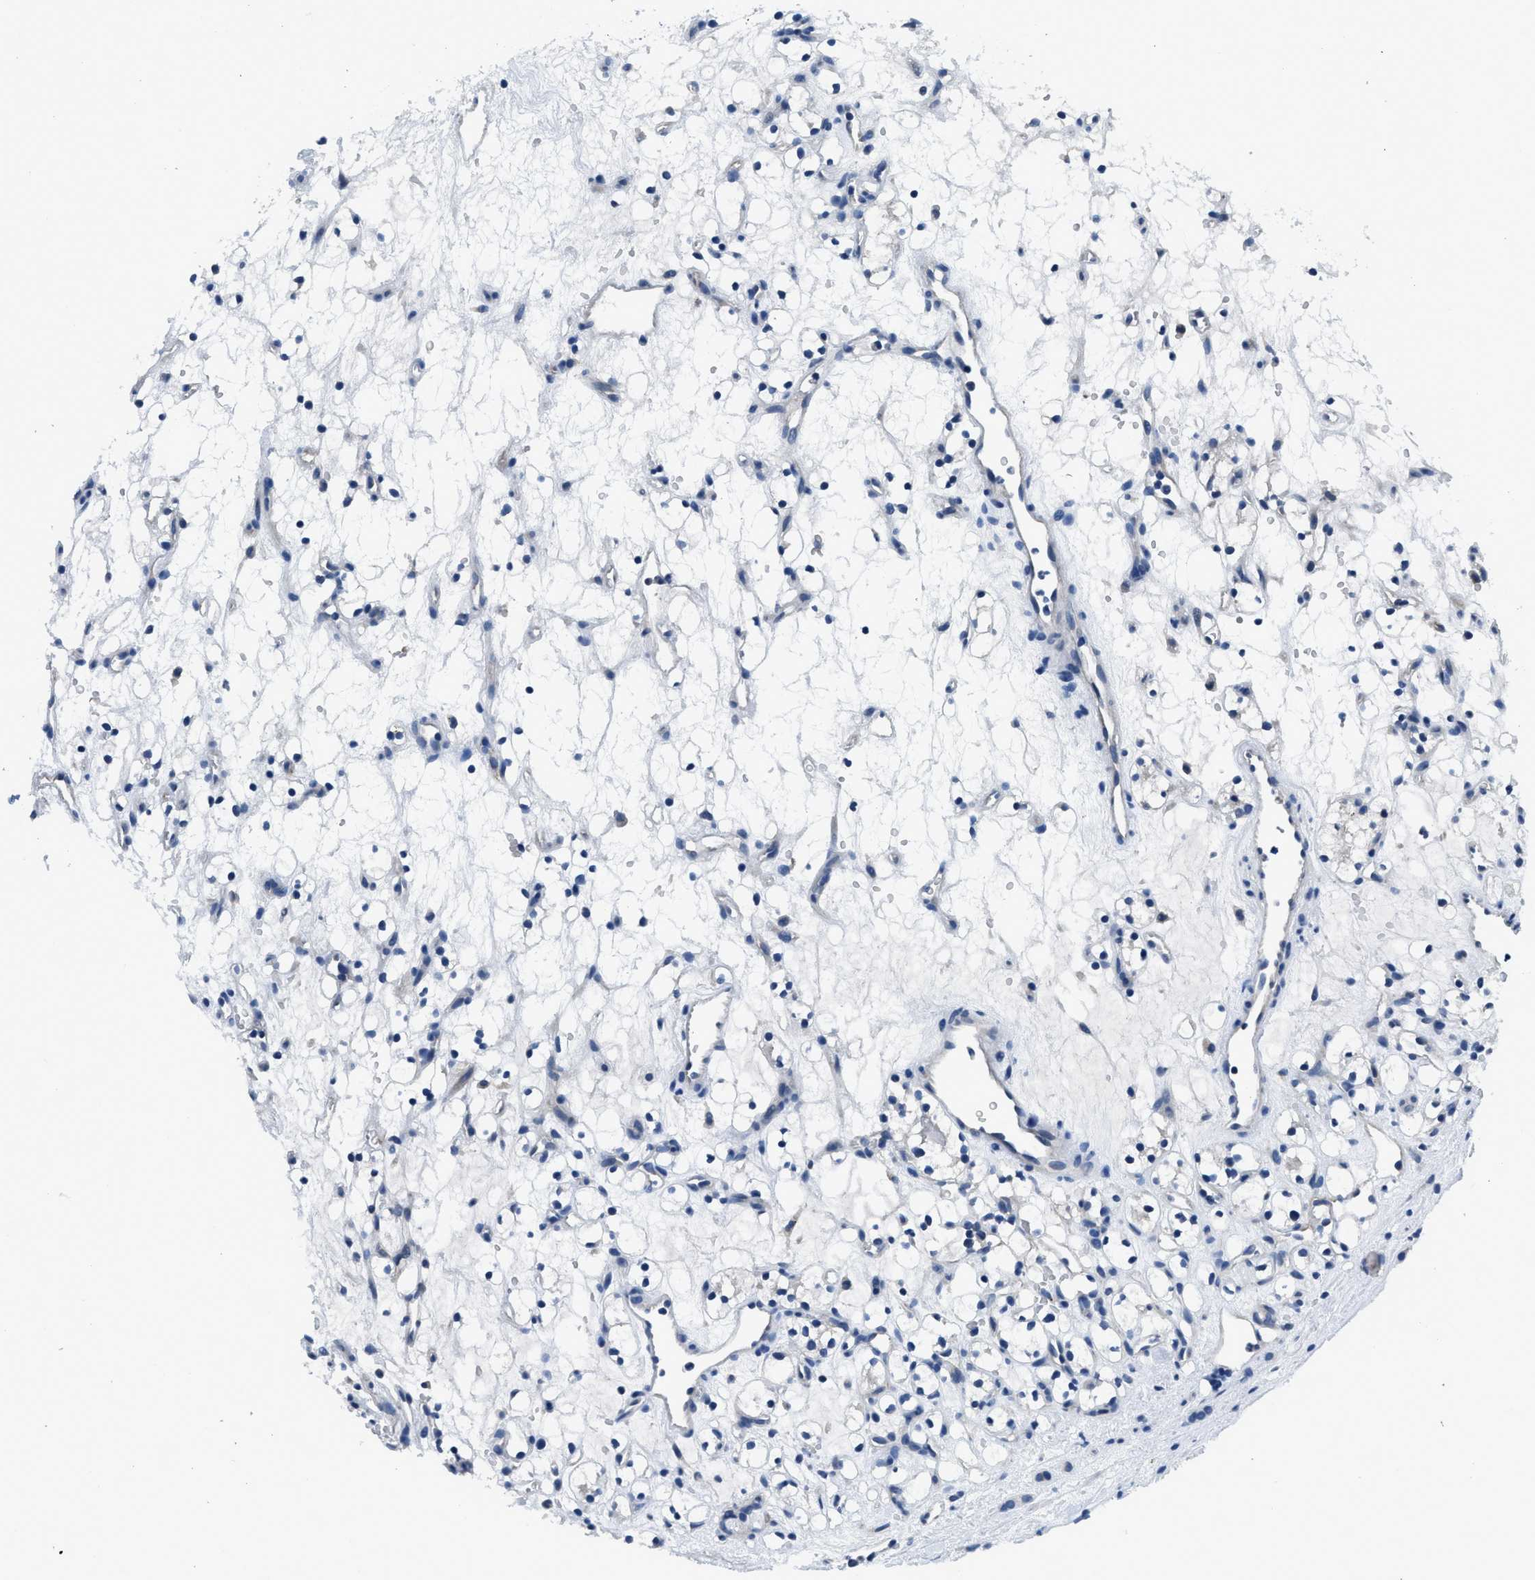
{"staining": {"intensity": "negative", "quantity": "none", "location": "none"}, "tissue": "renal cancer", "cell_type": "Tumor cells", "image_type": "cancer", "snomed": [{"axis": "morphology", "description": "Adenocarcinoma, NOS"}, {"axis": "topography", "description": "Kidney"}], "caption": "An image of renal cancer stained for a protein displays no brown staining in tumor cells. The staining is performed using DAB (3,3'-diaminobenzidine) brown chromogen with nuclei counter-stained in using hematoxylin.", "gene": "GJA3", "patient": {"sex": "female", "age": 60}}